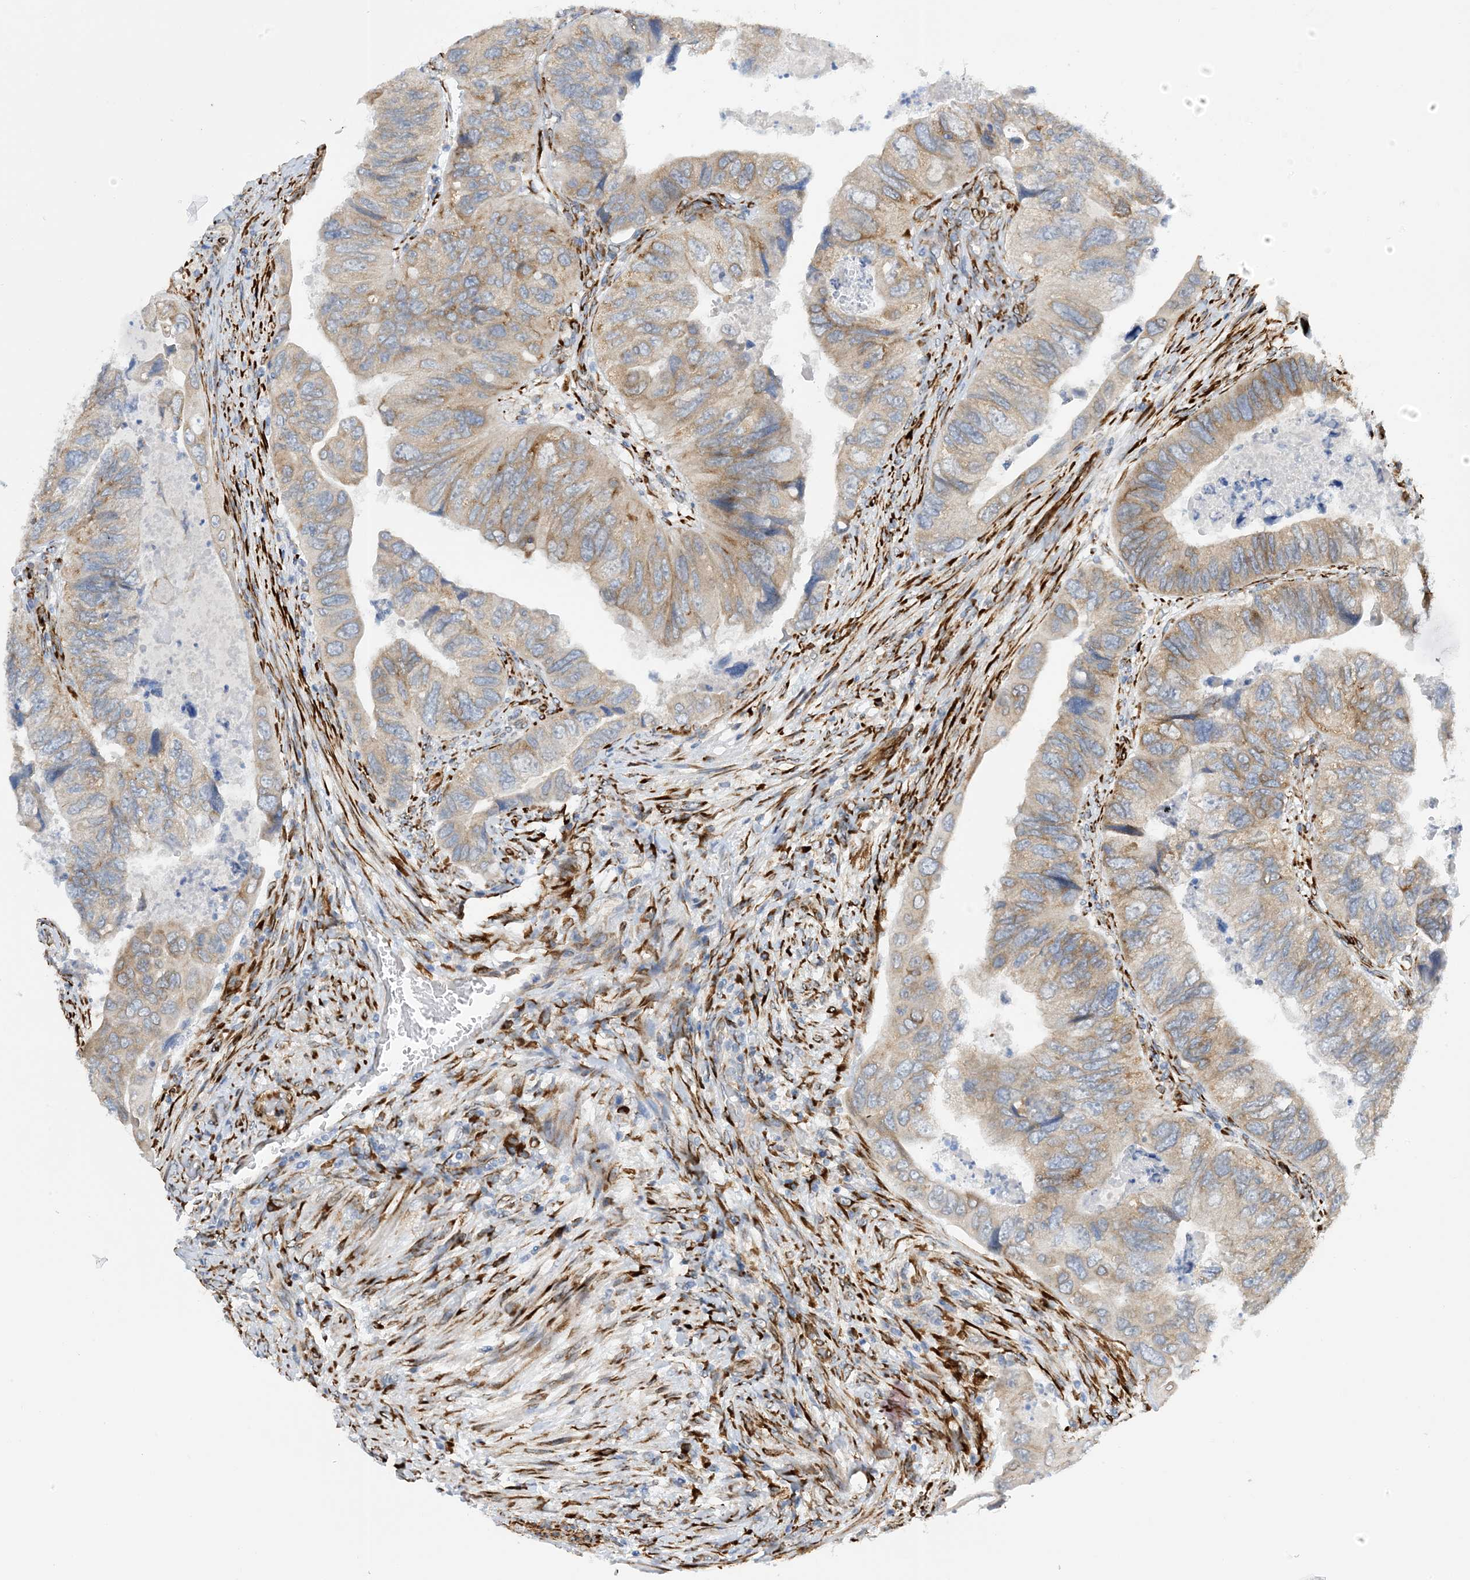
{"staining": {"intensity": "weak", "quantity": ">75%", "location": "cytoplasmic/membranous"}, "tissue": "colorectal cancer", "cell_type": "Tumor cells", "image_type": "cancer", "snomed": [{"axis": "morphology", "description": "Adenocarcinoma, NOS"}, {"axis": "topography", "description": "Rectum"}], "caption": "Colorectal cancer stained with immunohistochemistry (IHC) displays weak cytoplasmic/membranous expression in approximately >75% of tumor cells.", "gene": "ZBTB45", "patient": {"sex": "male", "age": 63}}